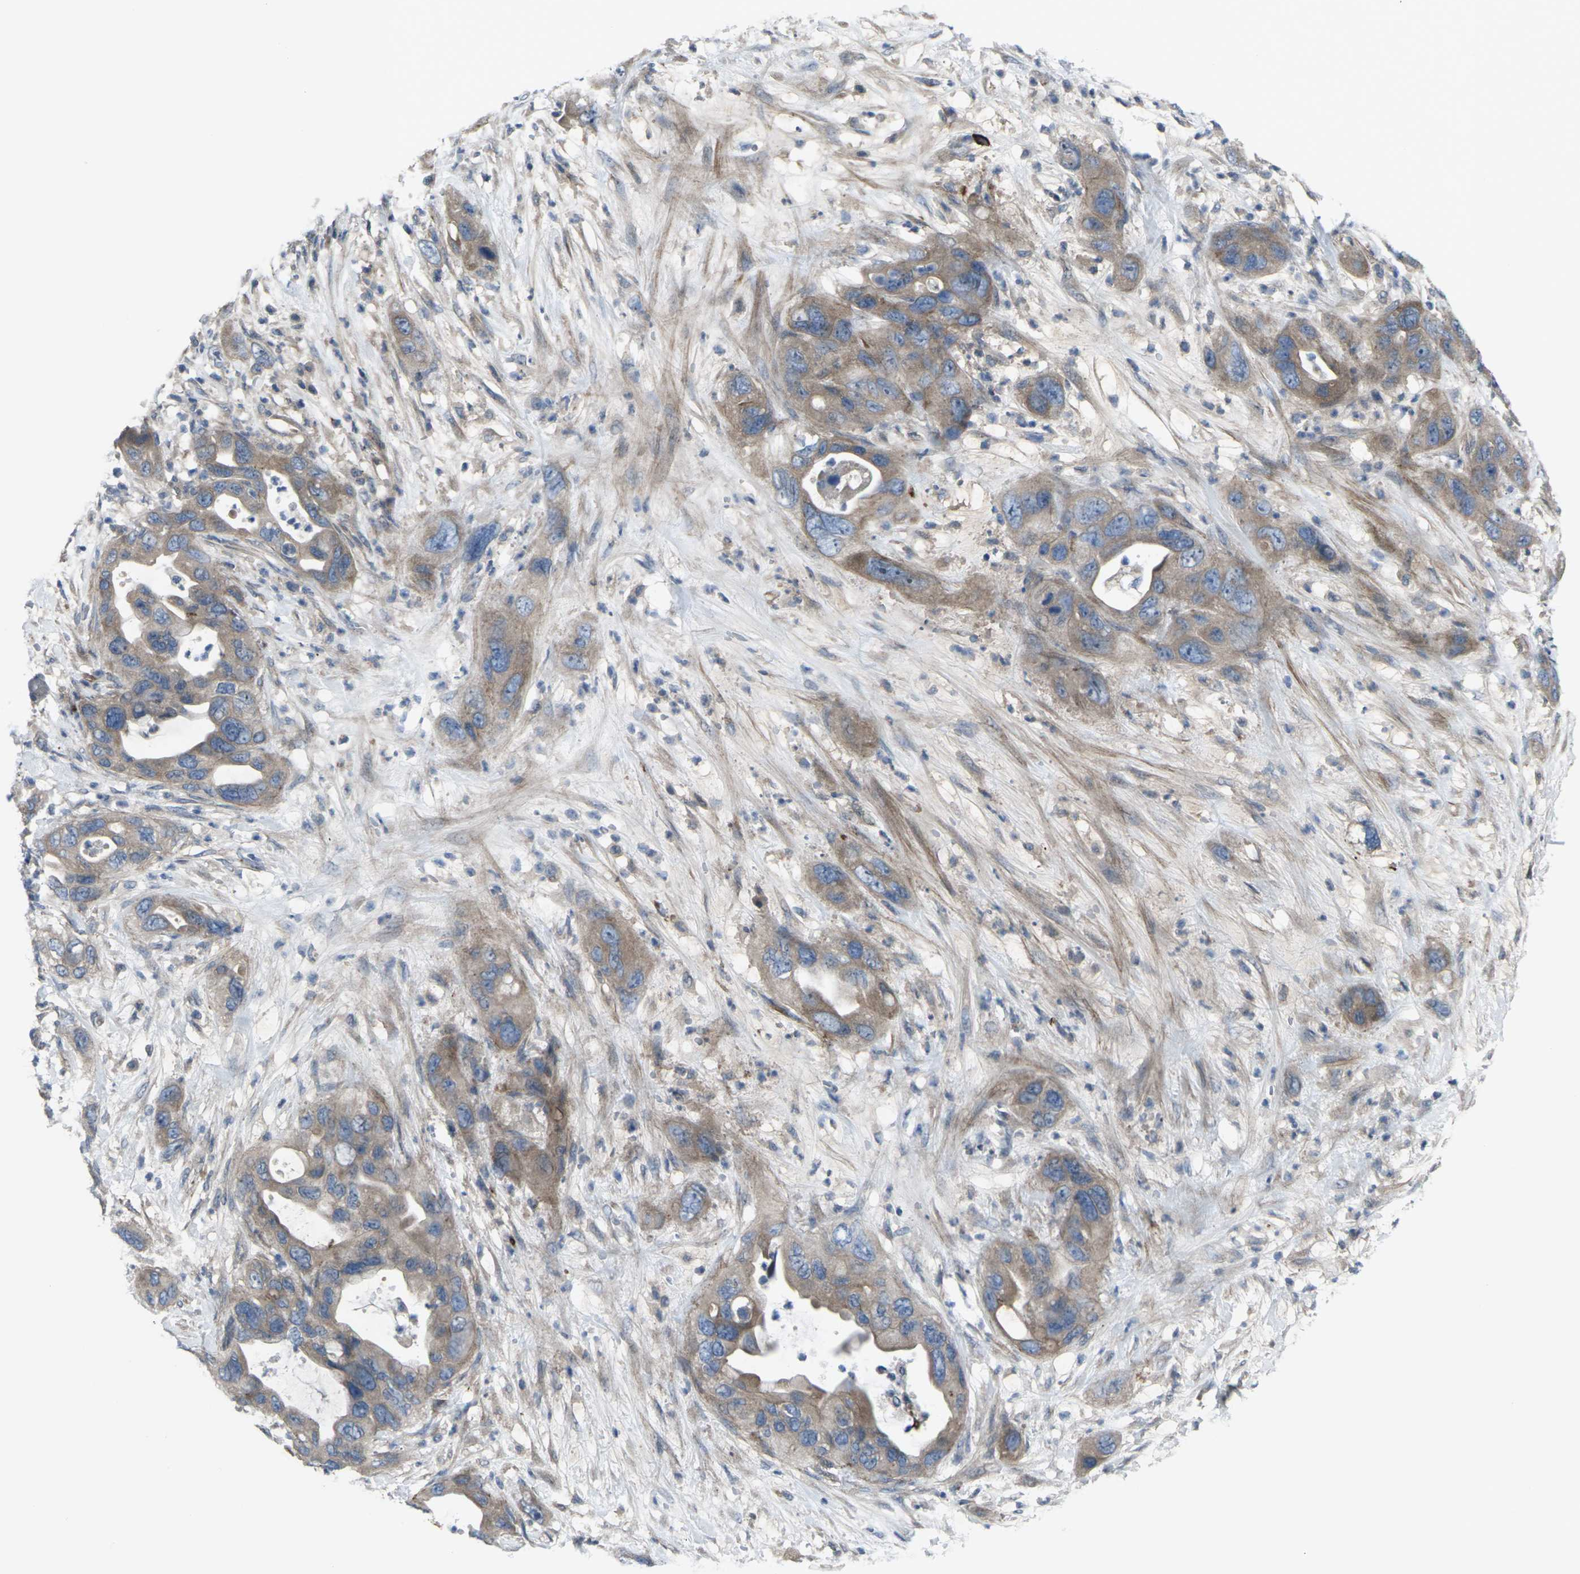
{"staining": {"intensity": "moderate", "quantity": ">75%", "location": "cytoplasmic/membranous"}, "tissue": "pancreatic cancer", "cell_type": "Tumor cells", "image_type": "cancer", "snomed": [{"axis": "morphology", "description": "Adenocarcinoma, NOS"}, {"axis": "topography", "description": "Pancreas"}], "caption": "Pancreatic cancer tissue shows moderate cytoplasmic/membranous positivity in approximately >75% of tumor cells, visualized by immunohistochemistry.", "gene": "CCR10", "patient": {"sex": "female", "age": 71}}